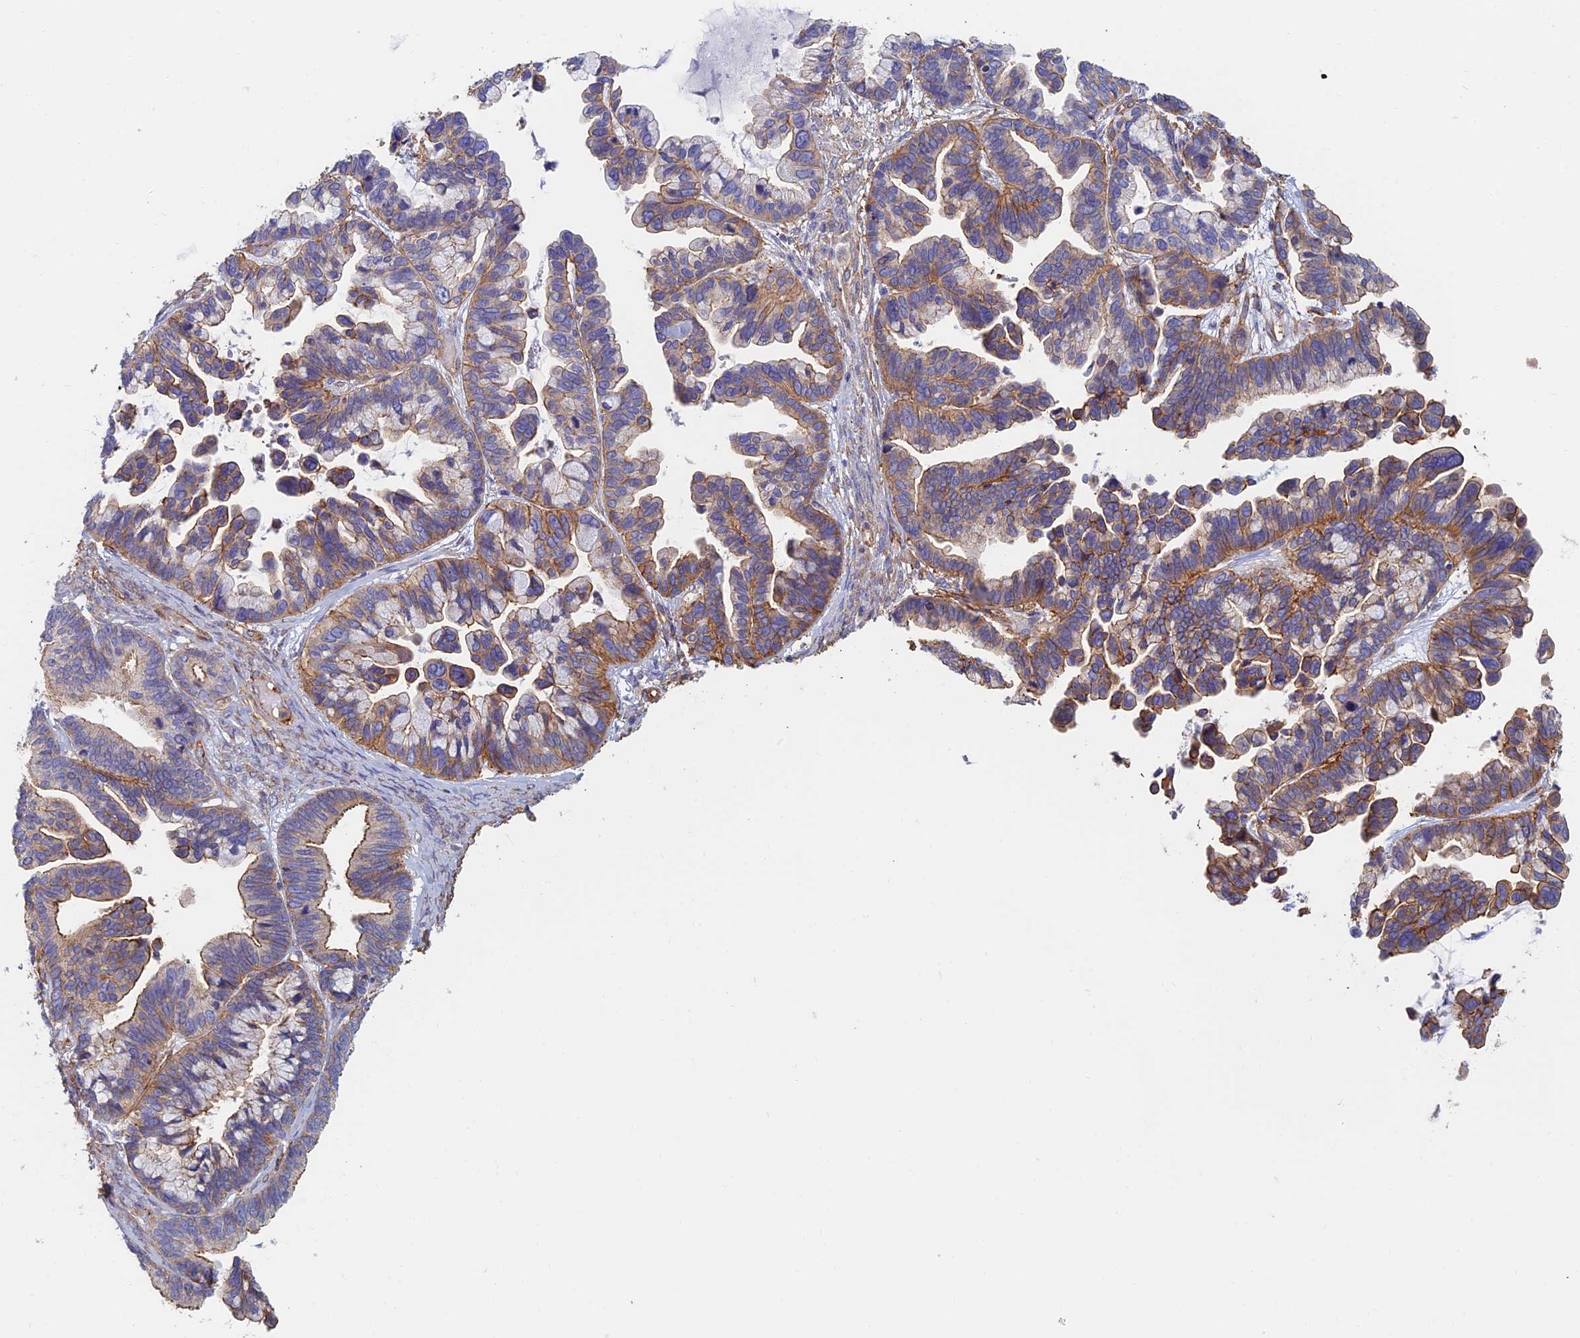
{"staining": {"intensity": "strong", "quantity": ">75%", "location": "cytoplasmic/membranous"}, "tissue": "ovarian cancer", "cell_type": "Tumor cells", "image_type": "cancer", "snomed": [{"axis": "morphology", "description": "Cystadenocarcinoma, serous, NOS"}, {"axis": "topography", "description": "Ovary"}], "caption": "Immunohistochemistry (IHC) micrograph of neoplastic tissue: human ovarian cancer stained using immunohistochemistry exhibits high levels of strong protein expression localized specifically in the cytoplasmic/membranous of tumor cells, appearing as a cytoplasmic/membranous brown color.", "gene": "PAK4", "patient": {"sex": "female", "age": 56}}